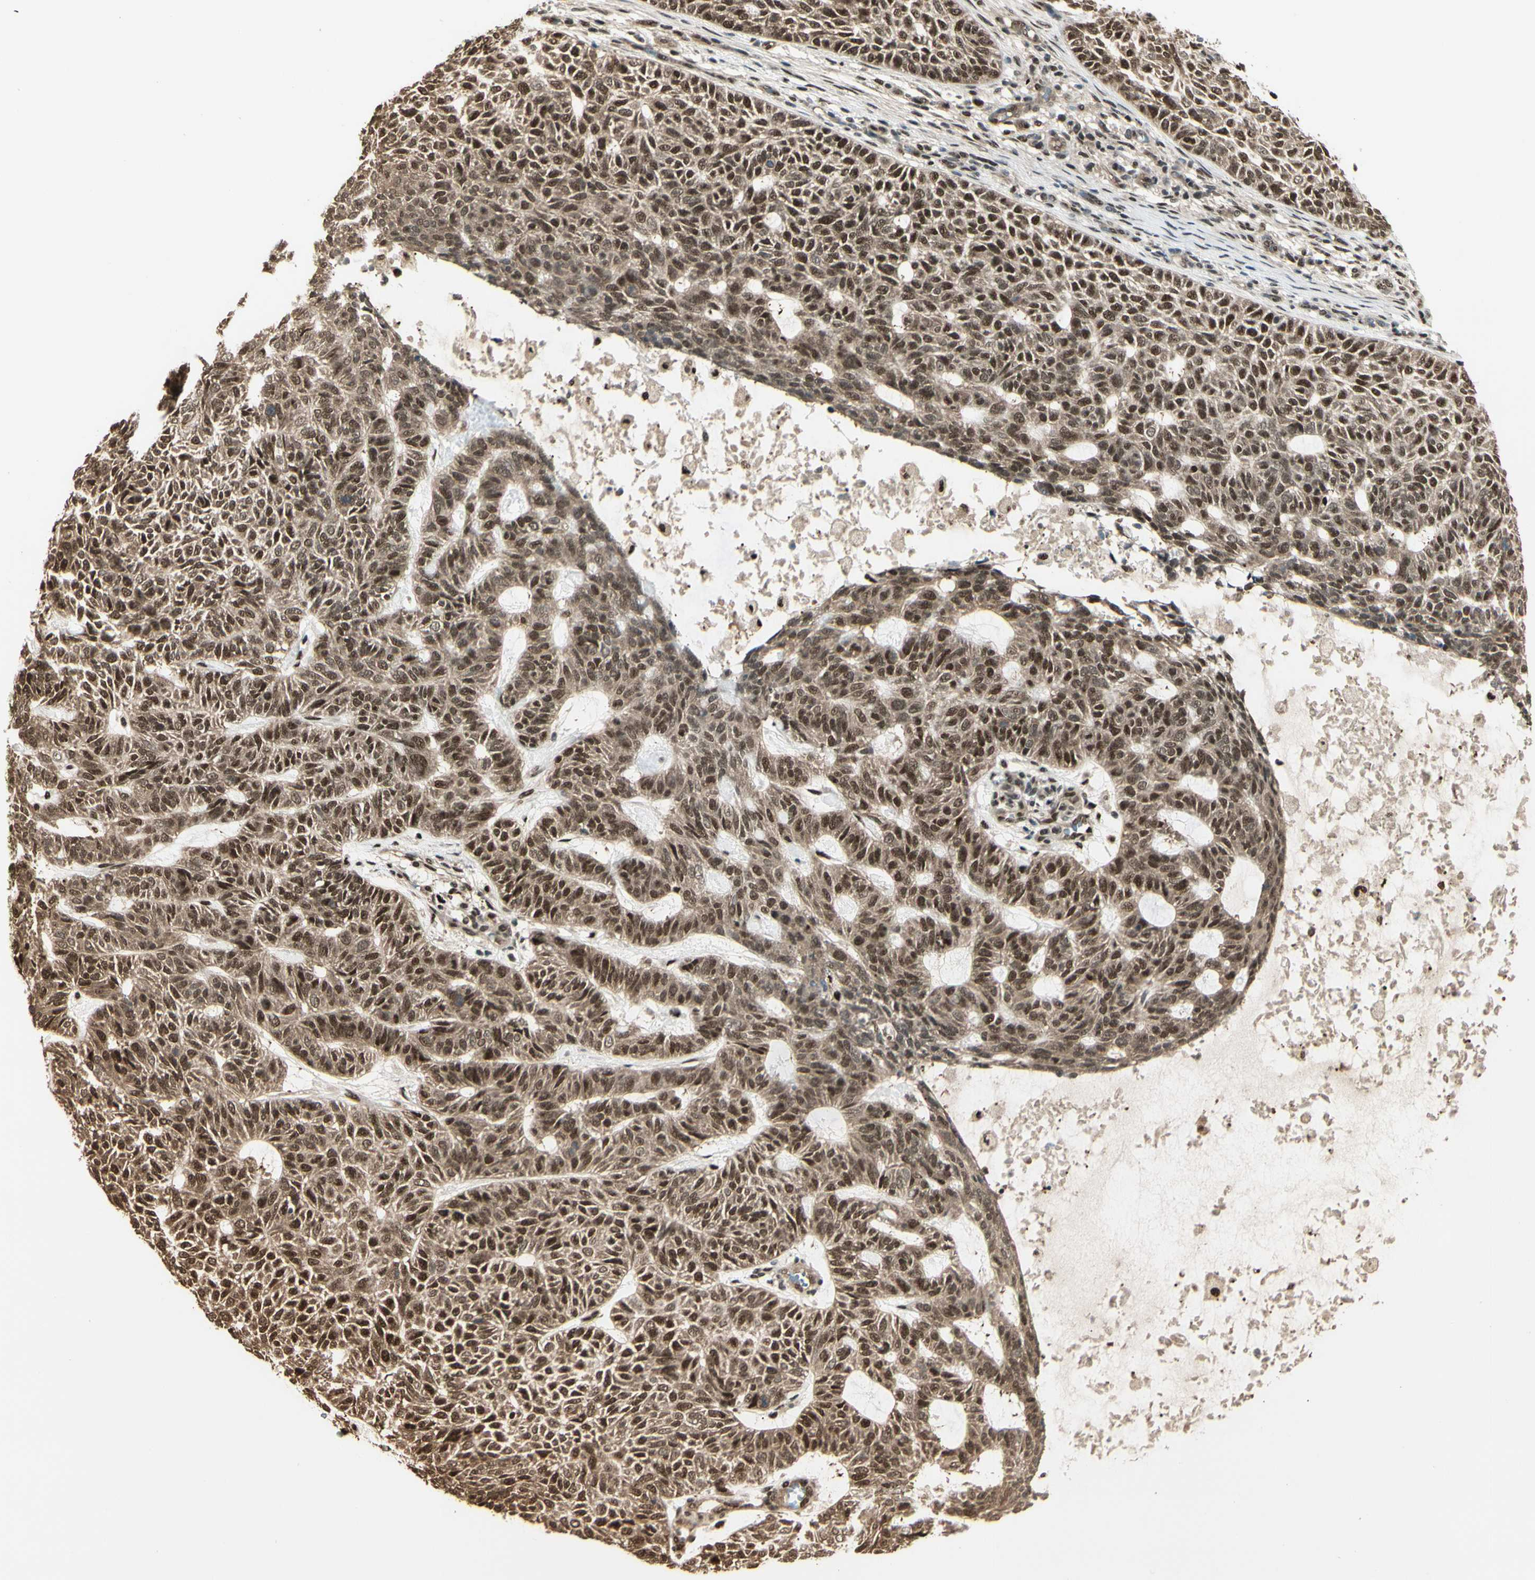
{"staining": {"intensity": "strong", "quantity": ">75%", "location": "cytoplasmic/membranous,nuclear"}, "tissue": "skin cancer", "cell_type": "Tumor cells", "image_type": "cancer", "snomed": [{"axis": "morphology", "description": "Basal cell carcinoma"}, {"axis": "topography", "description": "Skin"}], "caption": "High-magnification brightfield microscopy of skin basal cell carcinoma stained with DAB (3,3'-diaminobenzidine) (brown) and counterstained with hematoxylin (blue). tumor cells exhibit strong cytoplasmic/membranous and nuclear positivity is present in approximately>75% of cells. The protein is shown in brown color, while the nuclei are stained blue.", "gene": "HSF1", "patient": {"sex": "male", "age": 87}}